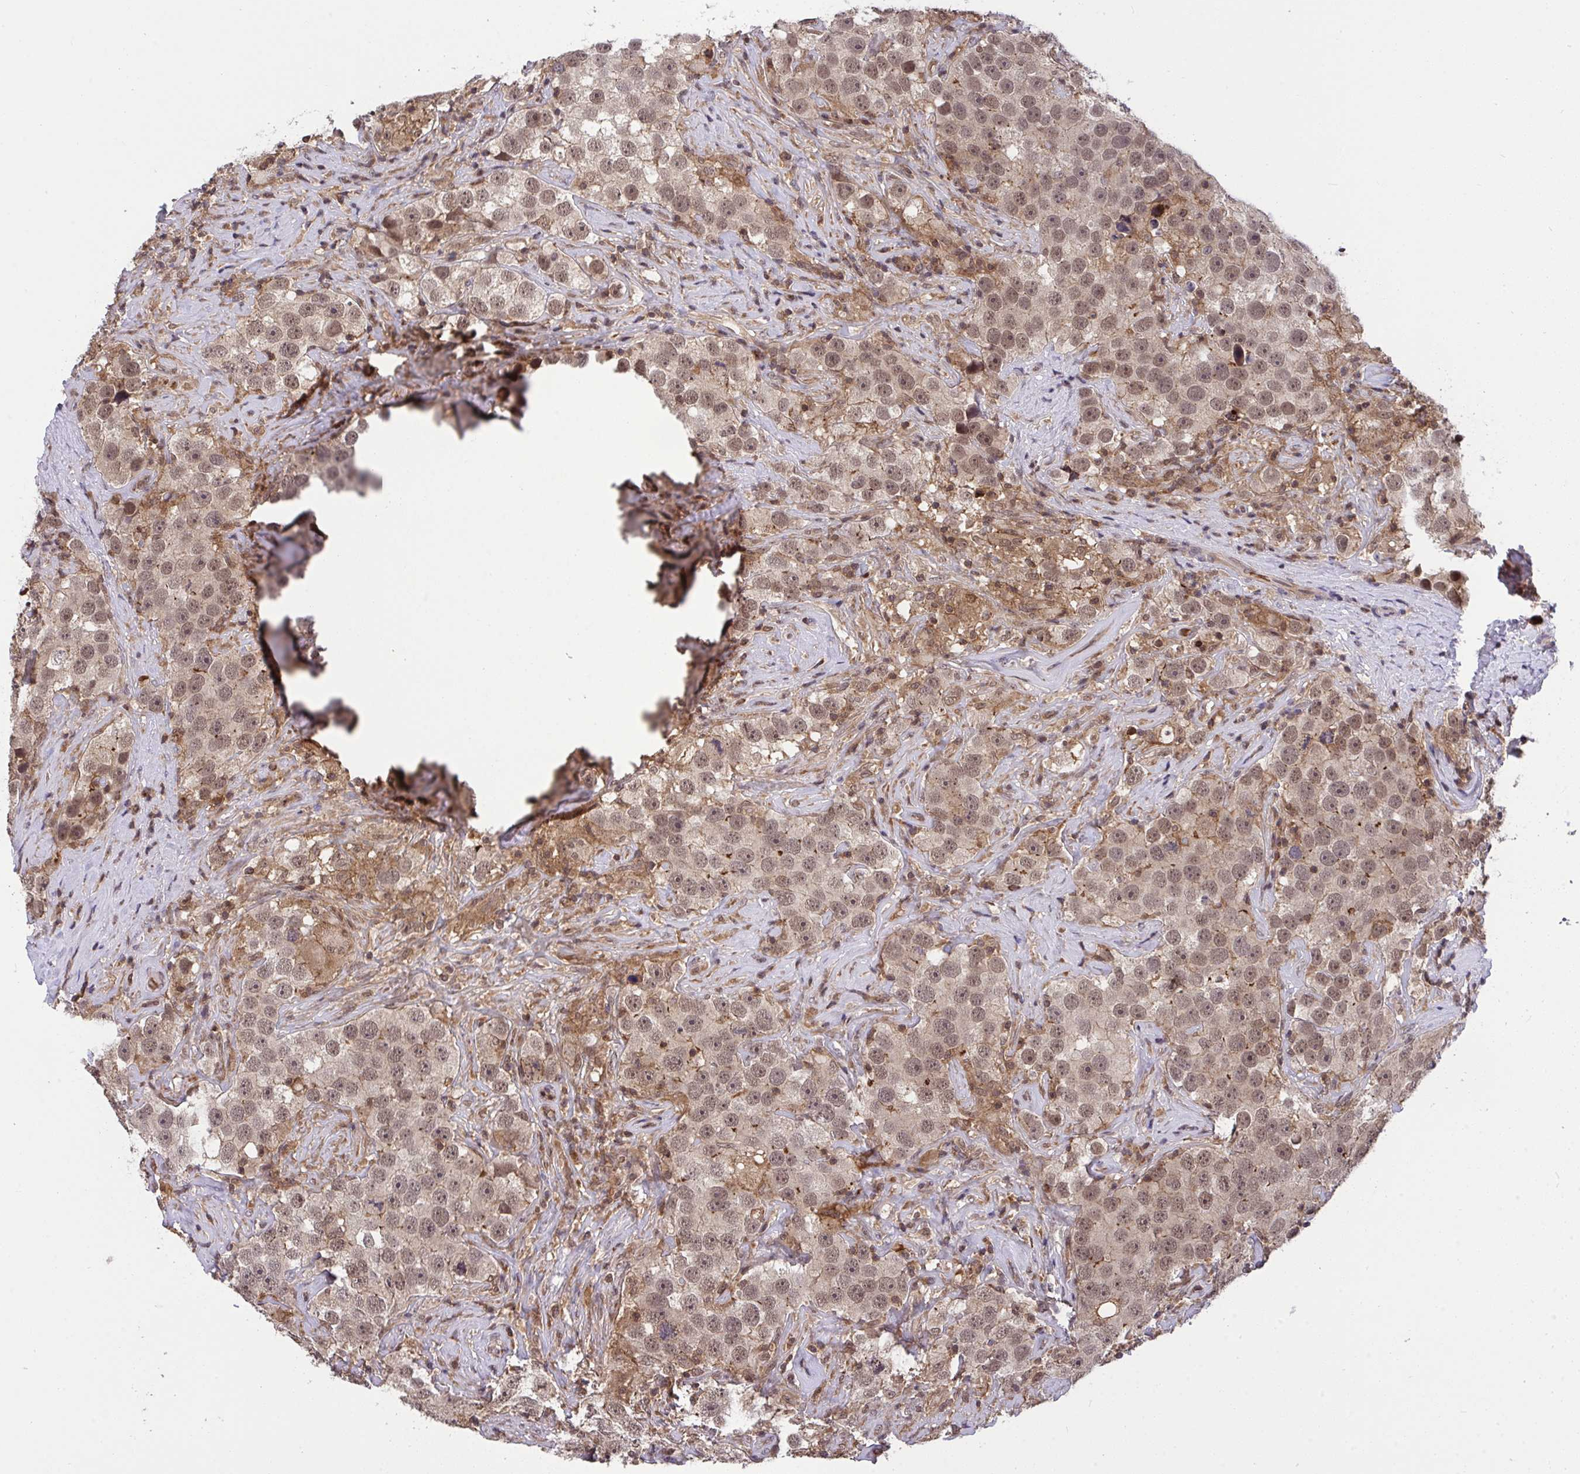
{"staining": {"intensity": "moderate", "quantity": ">75%", "location": "cytoplasmic/membranous,nuclear"}, "tissue": "testis cancer", "cell_type": "Tumor cells", "image_type": "cancer", "snomed": [{"axis": "morphology", "description": "Seminoma, NOS"}, {"axis": "topography", "description": "Testis"}], "caption": "Brown immunohistochemical staining in testis cancer shows moderate cytoplasmic/membranous and nuclear positivity in about >75% of tumor cells. (brown staining indicates protein expression, while blue staining denotes nuclei).", "gene": "PPP1CA", "patient": {"sex": "male", "age": 49}}